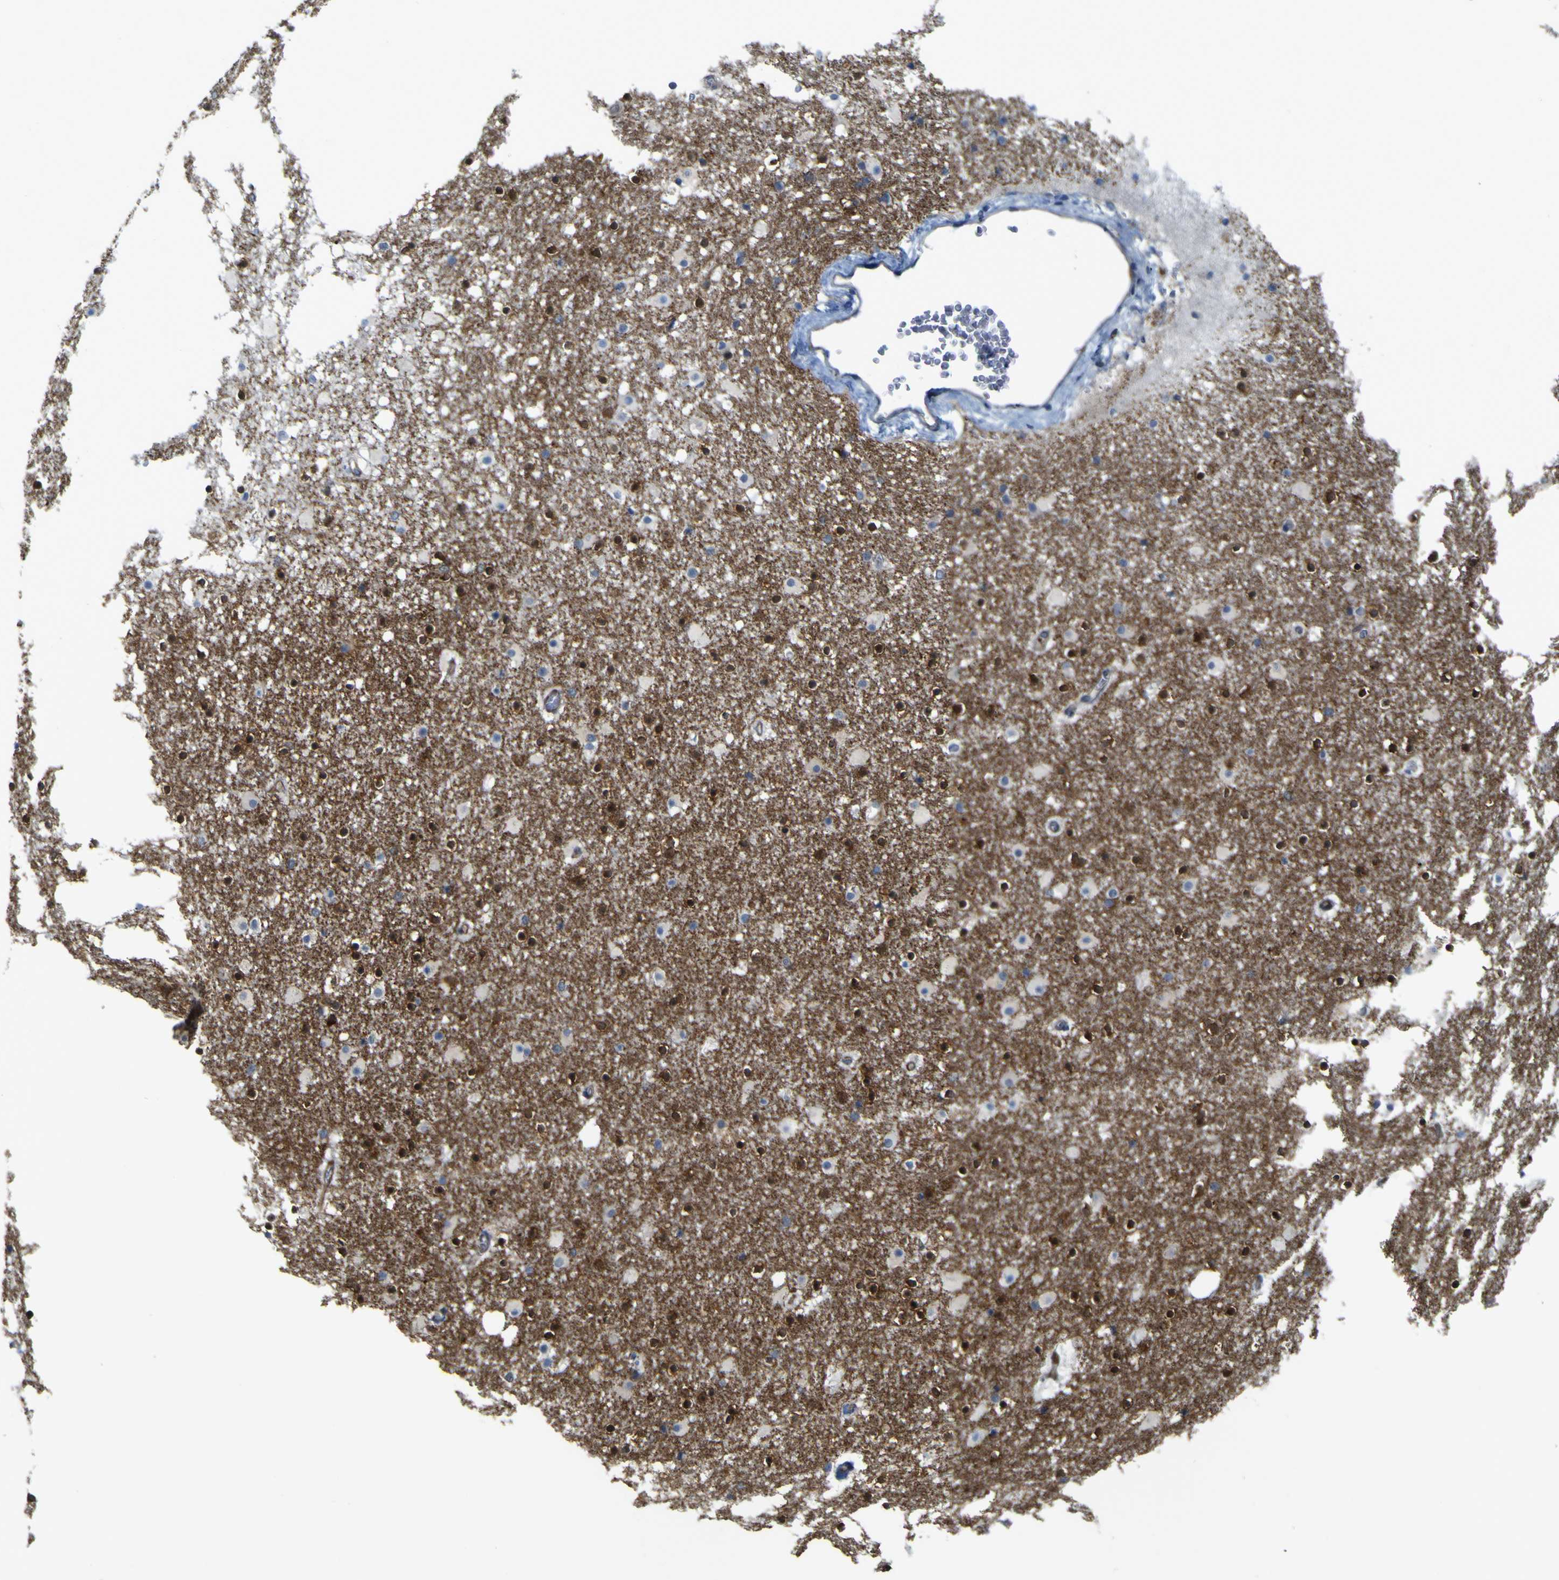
{"staining": {"intensity": "strong", "quantity": "25%-75%", "location": "cytoplasmic/membranous,nuclear"}, "tissue": "caudate", "cell_type": "Glial cells", "image_type": "normal", "snomed": [{"axis": "morphology", "description": "Normal tissue, NOS"}, {"axis": "topography", "description": "Lateral ventricle wall"}], "caption": "Unremarkable caudate was stained to show a protein in brown. There is high levels of strong cytoplasmic/membranous,nuclear positivity in approximately 25%-75% of glial cells.", "gene": "JPH1", "patient": {"sex": "male", "age": 45}}